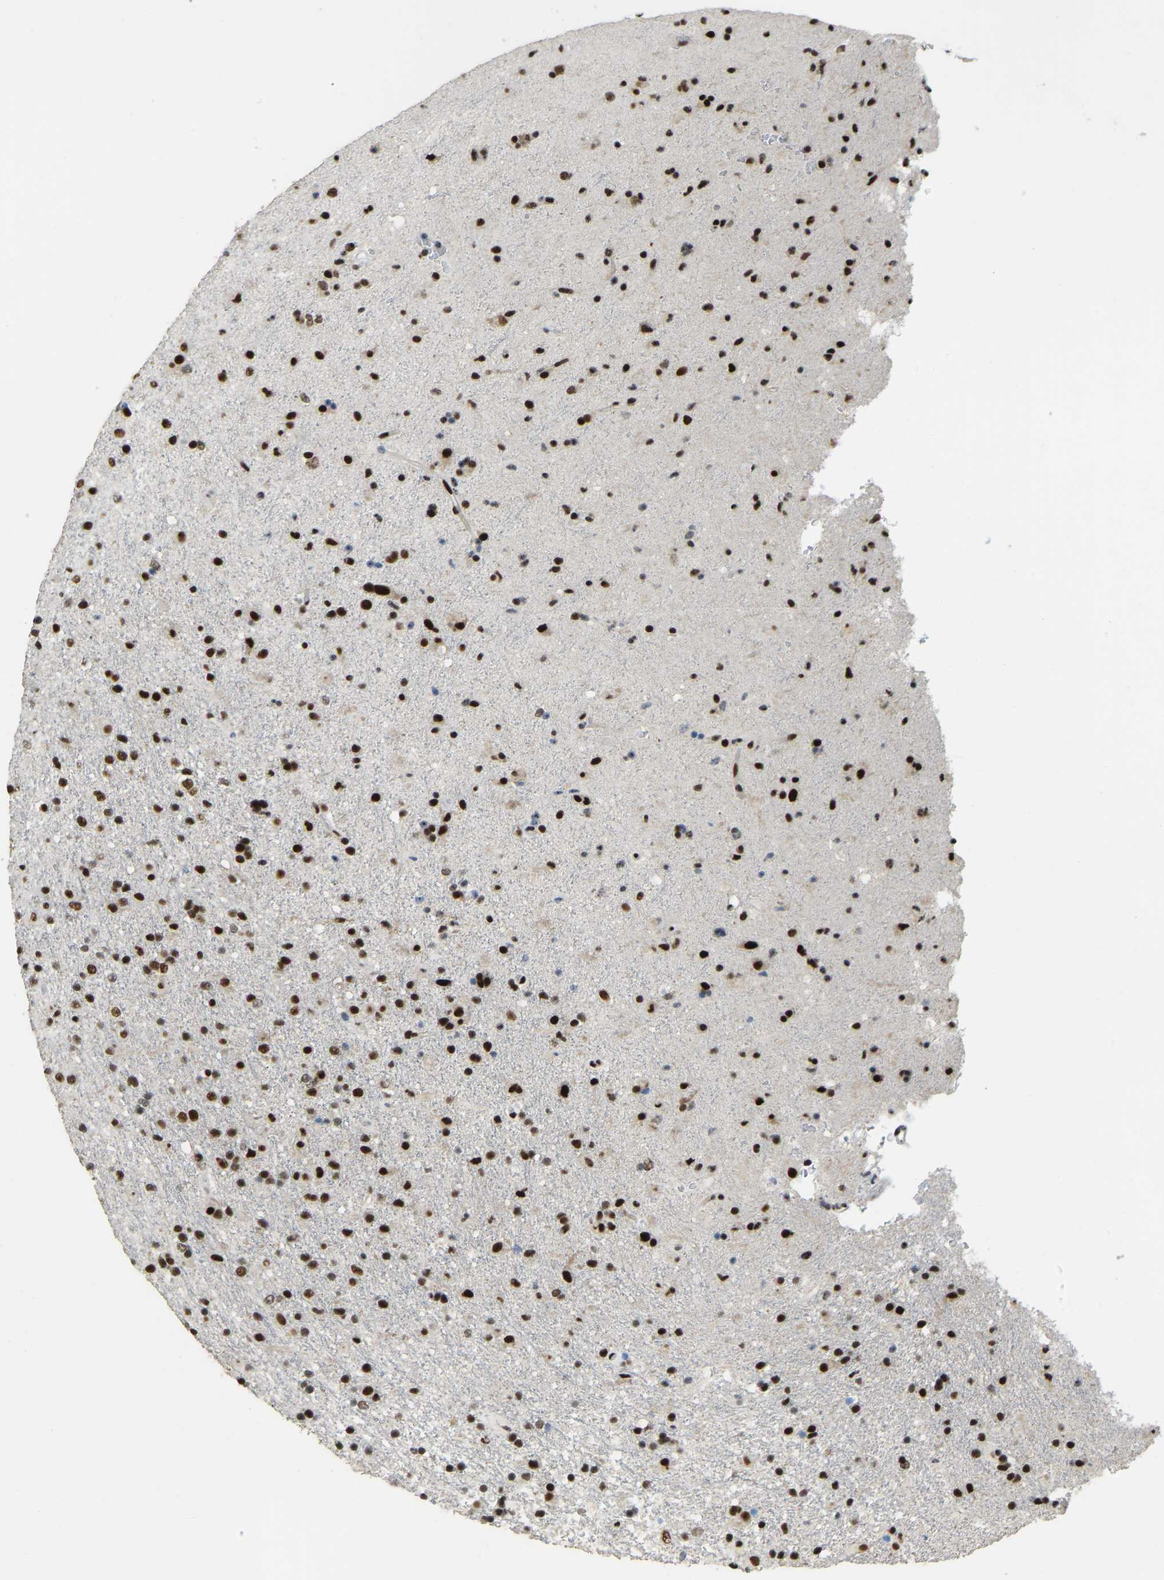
{"staining": {"intensity": "strong", "quantity": ">75%", "location": "nuclear"}, "tissue": "glioma", "cell_type": "Tumor cells", "image_type": "cancer", "snomed": [{"axis": "morphology", "description": "Glioma, malignant, Low grade"}, {"axis": "topography", "description": "Brain"}], "caption": "About >75% of tumor cells in human low-grade glioma (malignant) show strong nuclear protein expression as visualized by brown immunohistochemical staining.", "gene": "FOXK1", "patient": {"sex": "male", "age": 65}}